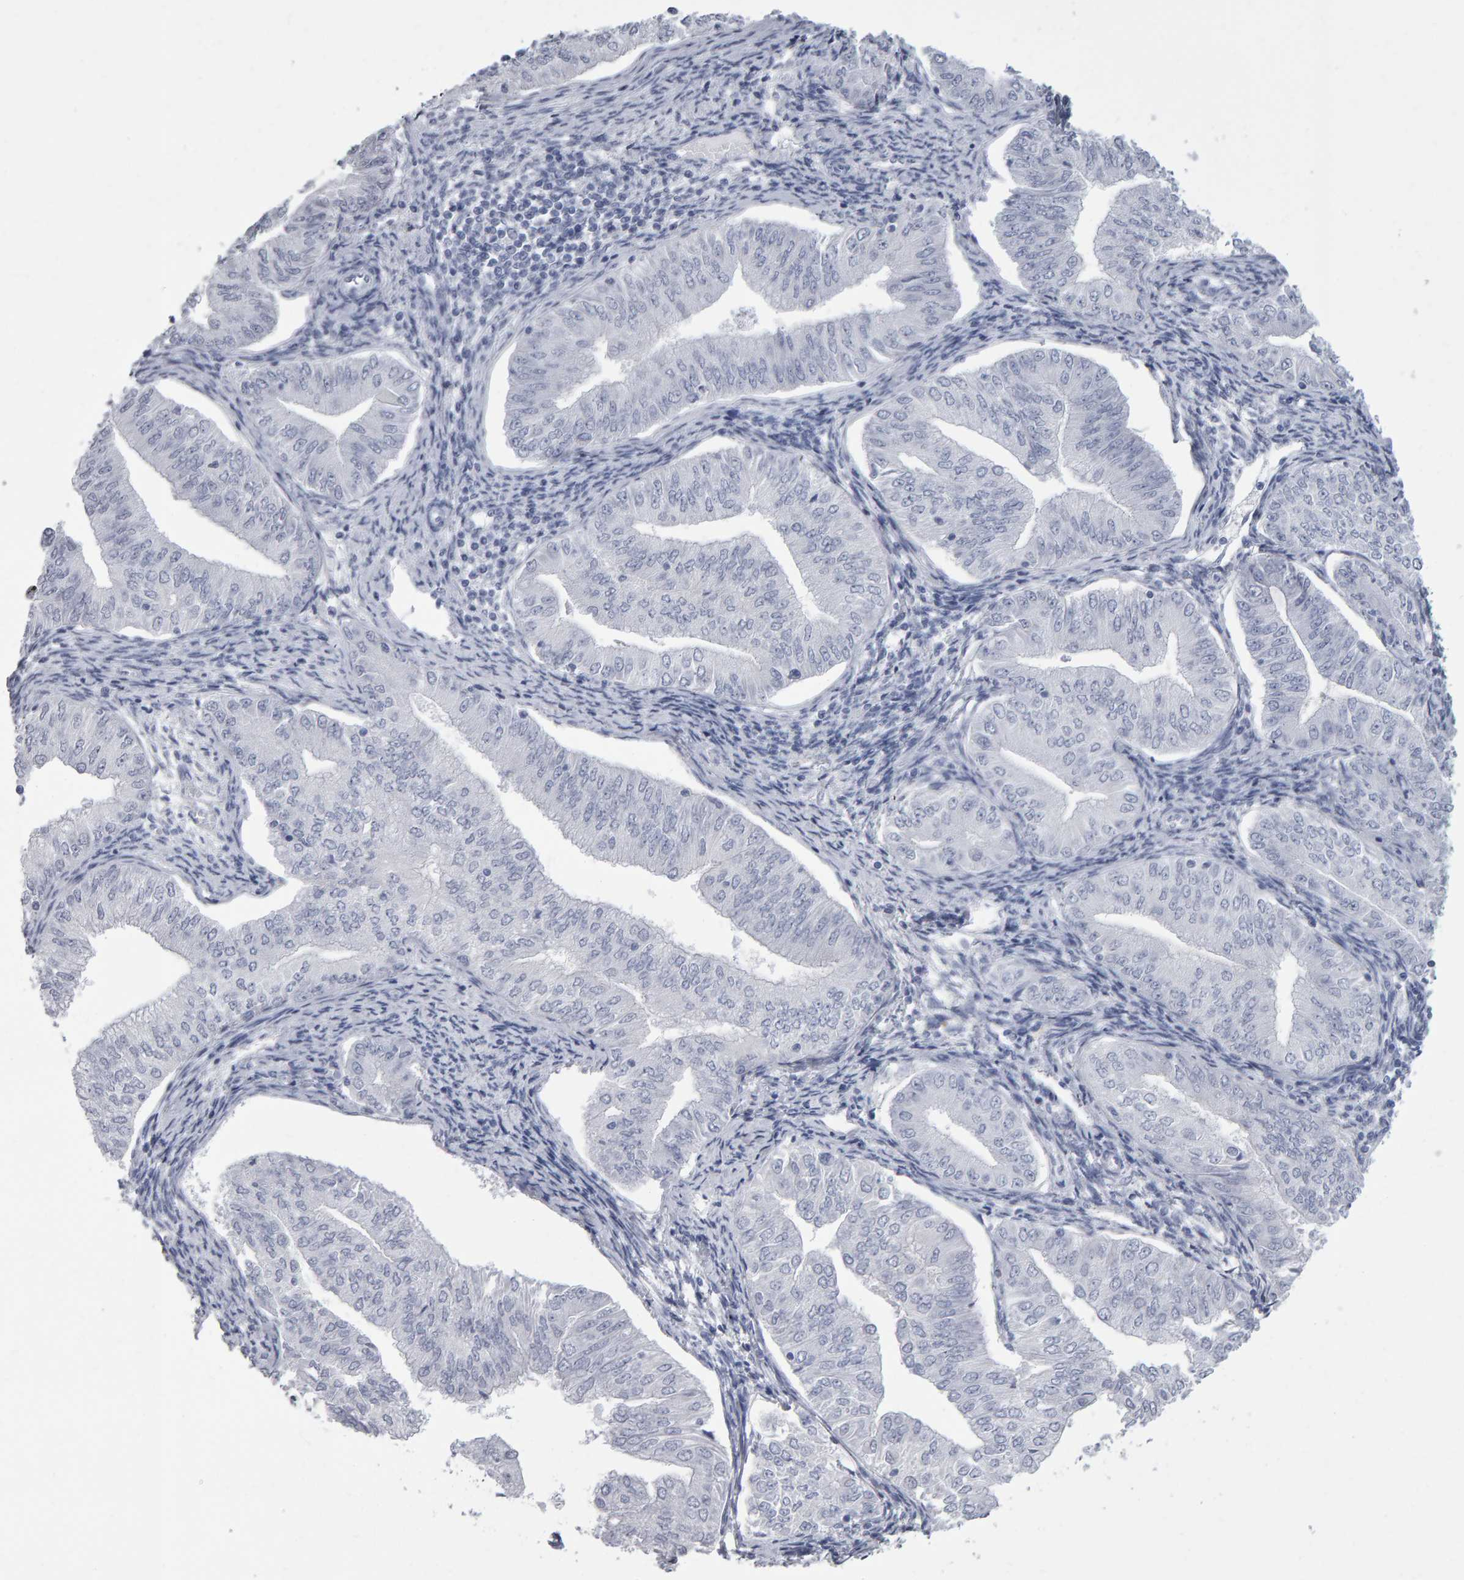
{"staining": {"intensity": "negative", "quantity": "none", "location": "none"}, "tissue": "endometrial cancer", "cell_type": "Tumor cells", "image_type": "cancer", "snomed": [{"axis": "morphology", "description": "Normal tissue, NOS"}, {"axis": "morphology", "description": "Adenocarcinoma, NOS"}, {"axis": "topography", "description": "Endometrium"}], "caption": "There is no significant staining in tumor cells of endometrial adenocarcinoma. The staining is performed using DAB brown chromogen with nuclei counter-stained in using hematoxylin.", "gene": "NCDN", "patient": {"sex": "female", "age": 53}}